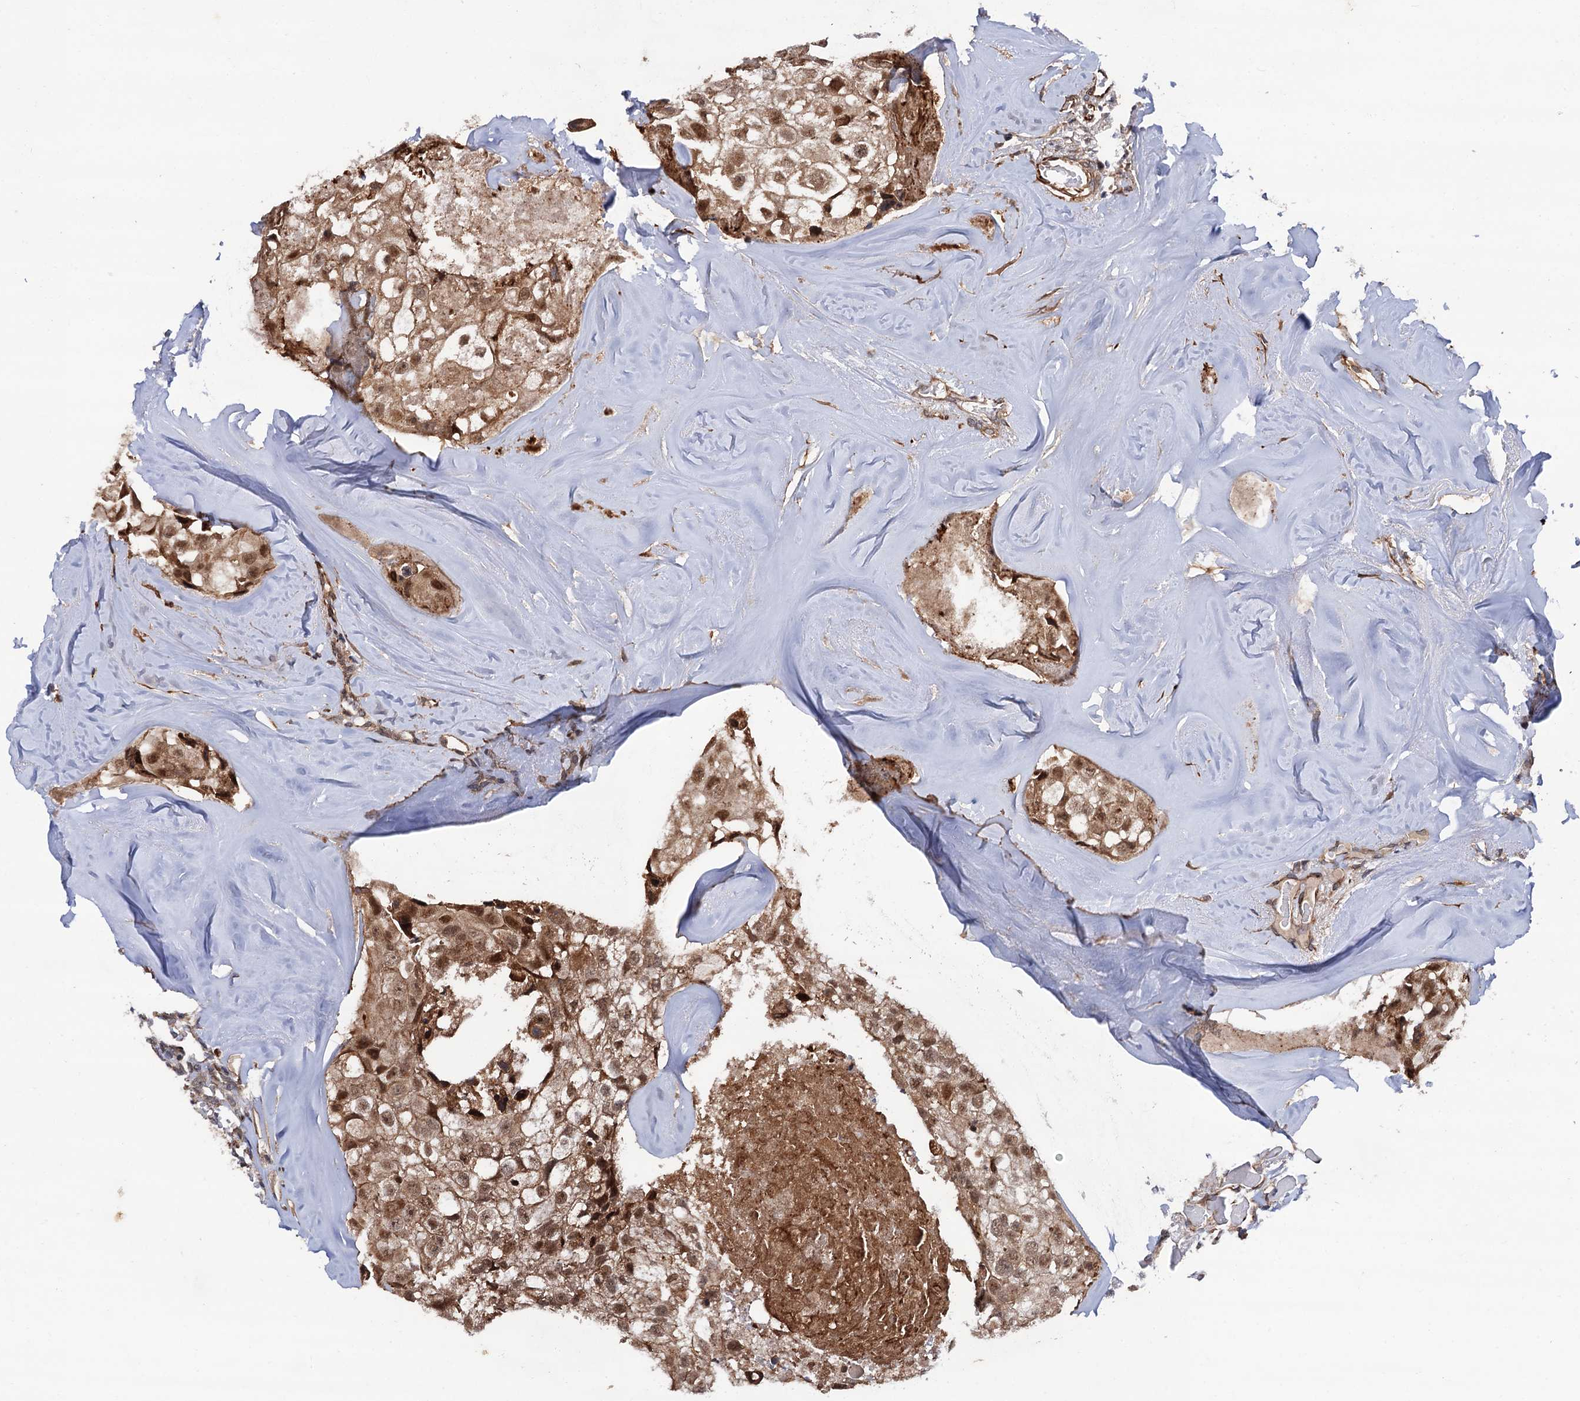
{"staining": {"intensity": "moderate", "quantity": ">75%", "location": "cytoplasmic/membranous,nuclear"}, "tissue": "head and neck cancer", "cell_type": "Tumor cells", "image_type": "cancer", "snomed": [{"axis": "morphology", "description": "Adenocarcinoma, NOS"}, {"axis": "morphology", "description": "Adenocarcinoma, metastatic, NOS"}, {"axis": "topography", "description": "Head-Neck"}], "caption": "Head and neck cancer tissue reveals moderate cytoplasmic/membranous and nuclear staining in about >75% of tumor cells", "gene": "FSIP1", "patient": {"sex": "male", "age": 75}}